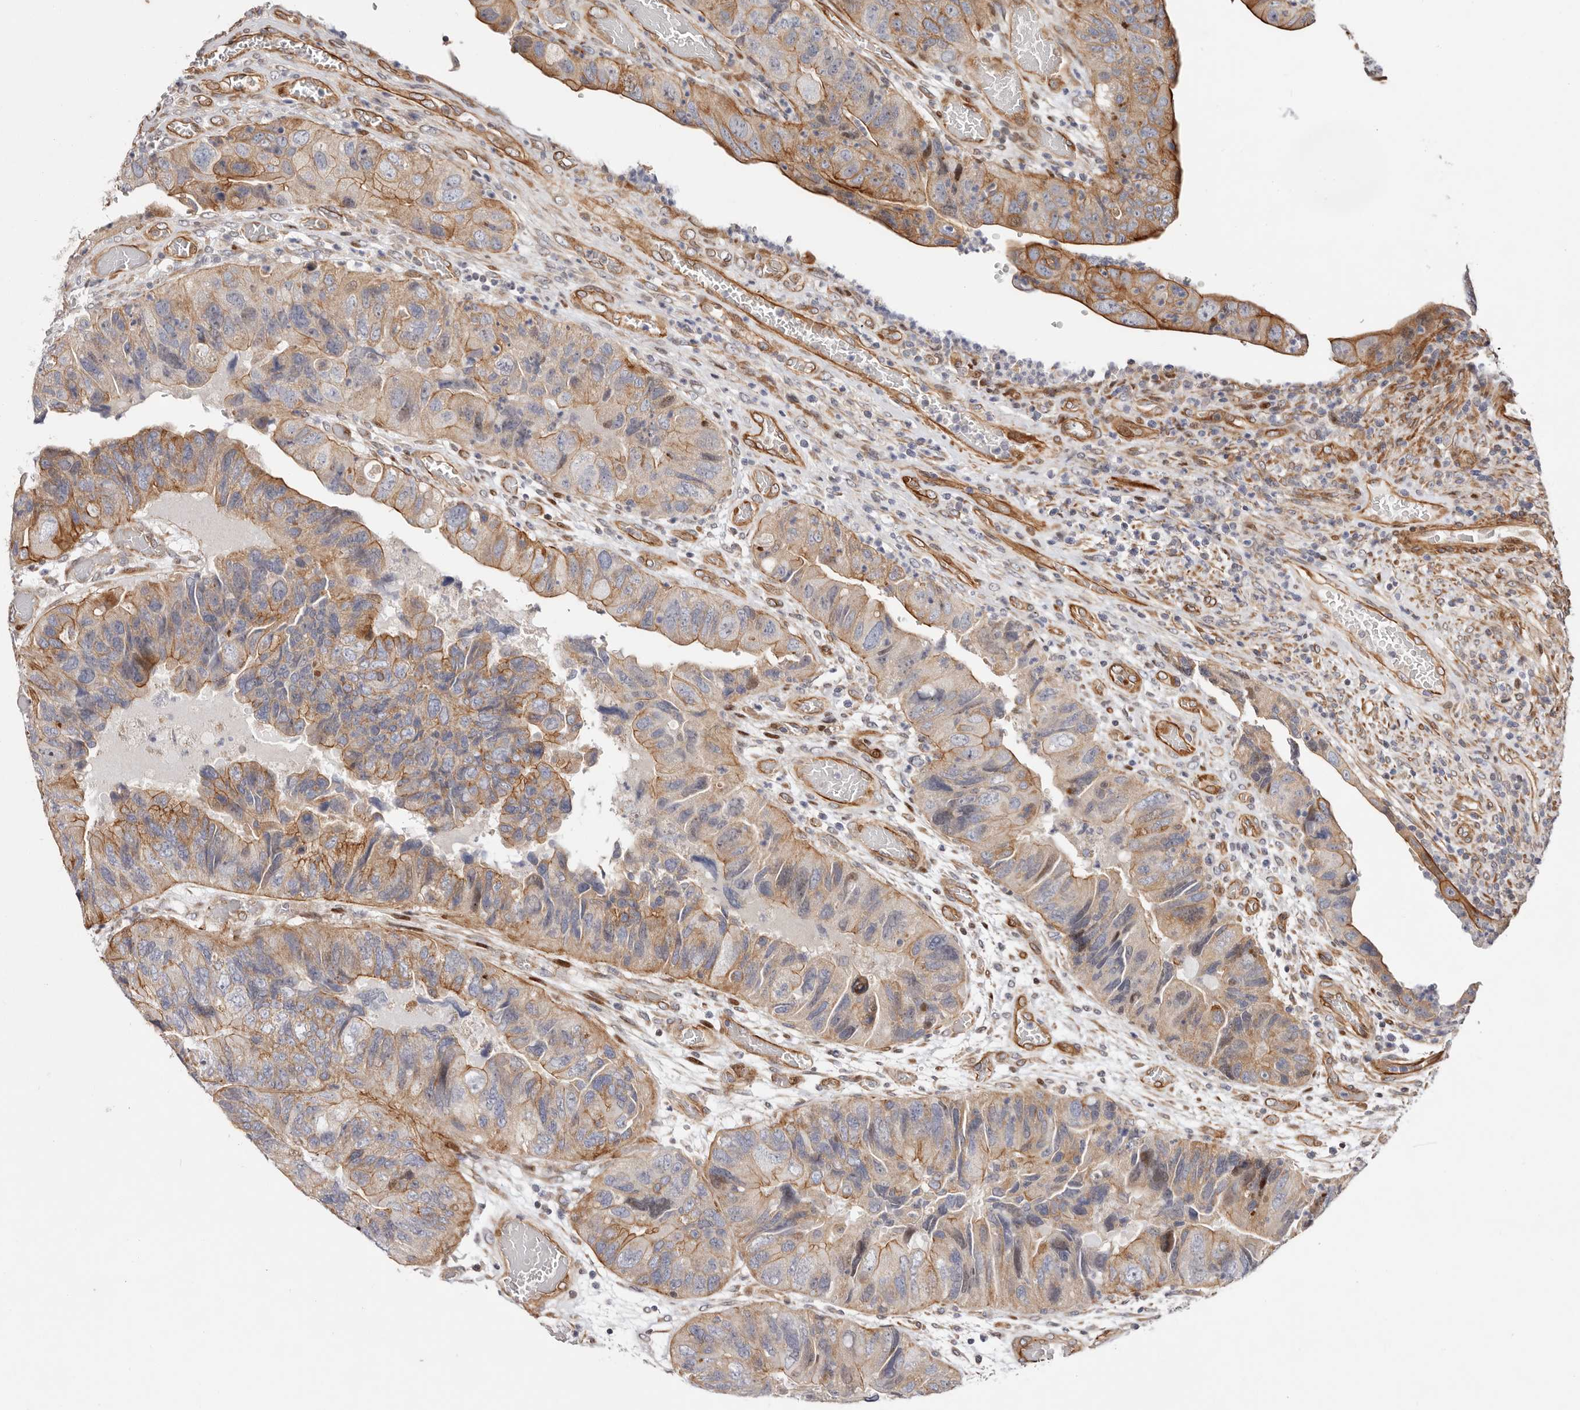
{"staining": {"intensity": "moderate", "quantity": ">75%", "location": "cytoplasmic/membranous"}, "tissue": "colorectal cancer", "cell_type": "Tumor cells", "image_type": "cancer", "snomed": [{"axis": "morphology", "description": "Adenocarcinoma, NOS"}, {"axis": "topography", "description": "Rectum"}], "caption": "Brown immunohistochemical staining in human colorectal cancer (adenocarcinoma) reveals moderate cytoplasmic/membranous expression in about >75% of tumor cells.", "gene": "EPHX3", "patient": {"sex": "male", "age": 63}}